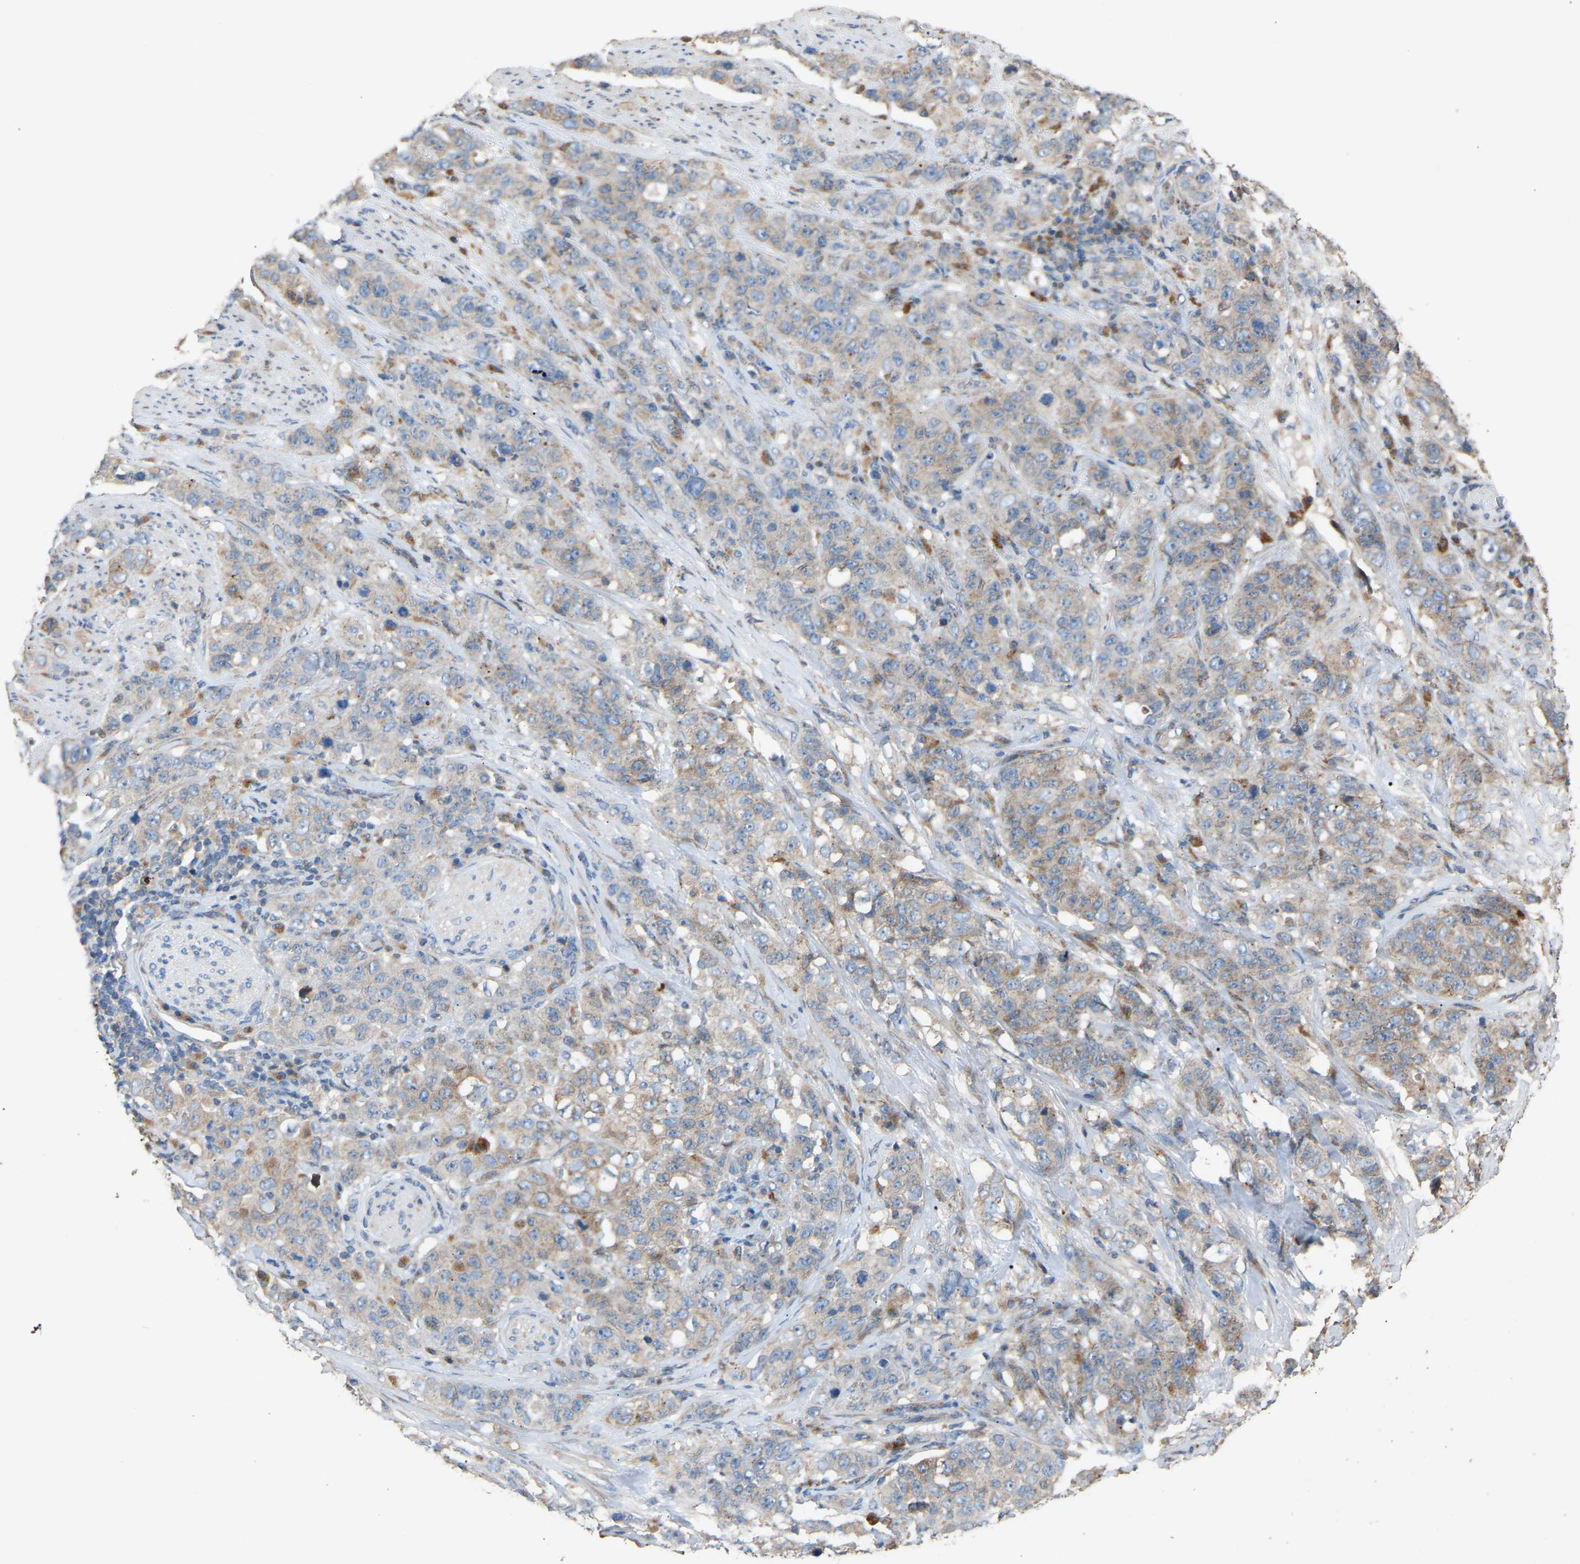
{"staining": {"intensity": "weak", "quantity": "25%-75%", "location": "cytoplasmic/membranous"}, "tissue": "stomach cancer", "cell_type": "Tumor cells", "image_type": "cancer", "snomed": [{"axis": "morphology", "description": "Adenocarcinoma, NOS"}, {"axis": "topography", "description": "Stomach"}], "caption": "This photomicrograph shows IHC staining of stomach adenocarcinoma, with low weak cytoplasmic/membranous expression in approximately 25%-75% of tumor cells.", "gene": "RGP1", "patient": {"sex": "male", "age": 48}}